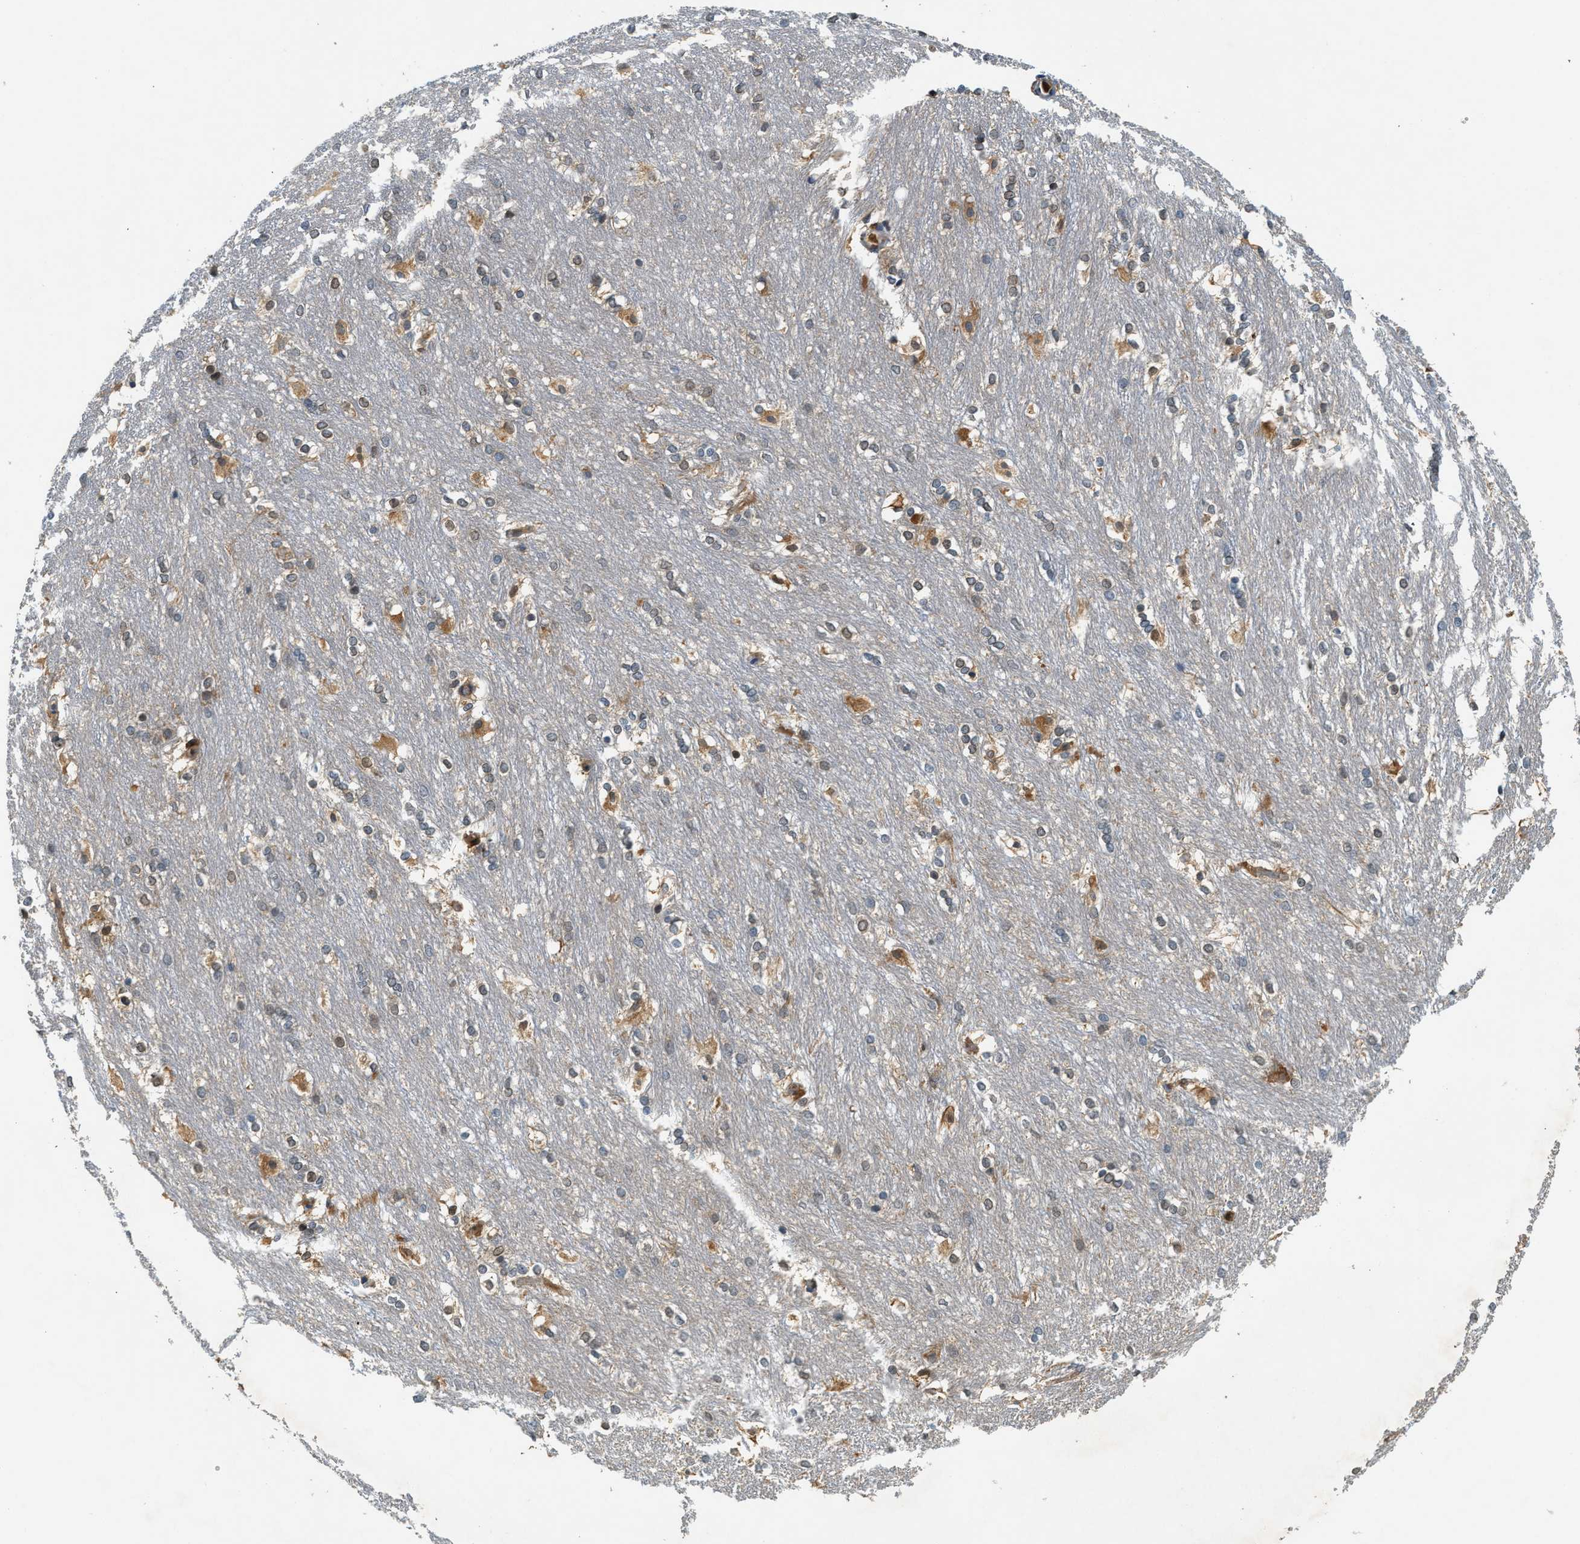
{"staining": {"intensity": "moderate", "quantity": "<25%", "location": "cytoplasmic/membranous,nuclear"}, "tissue": "caudate", "cell_type": "Glial cells", "image_type": "normal", "snomed": [{"axis": "morphology", "description": "Normal tissue, NOS"}, {"axis": "topography", "description": "Lateral ventricle wall"}], "caption": "This image shows normal caudate stained with IHC to label a protein in brown. The cytoplasmic/membranous,nuclear of glial cells show moderate positivity for the protein. Nuclei are counter-stained blue.", "gene": "GMPPB", "patient": {"sex": "female", "age": 19}}